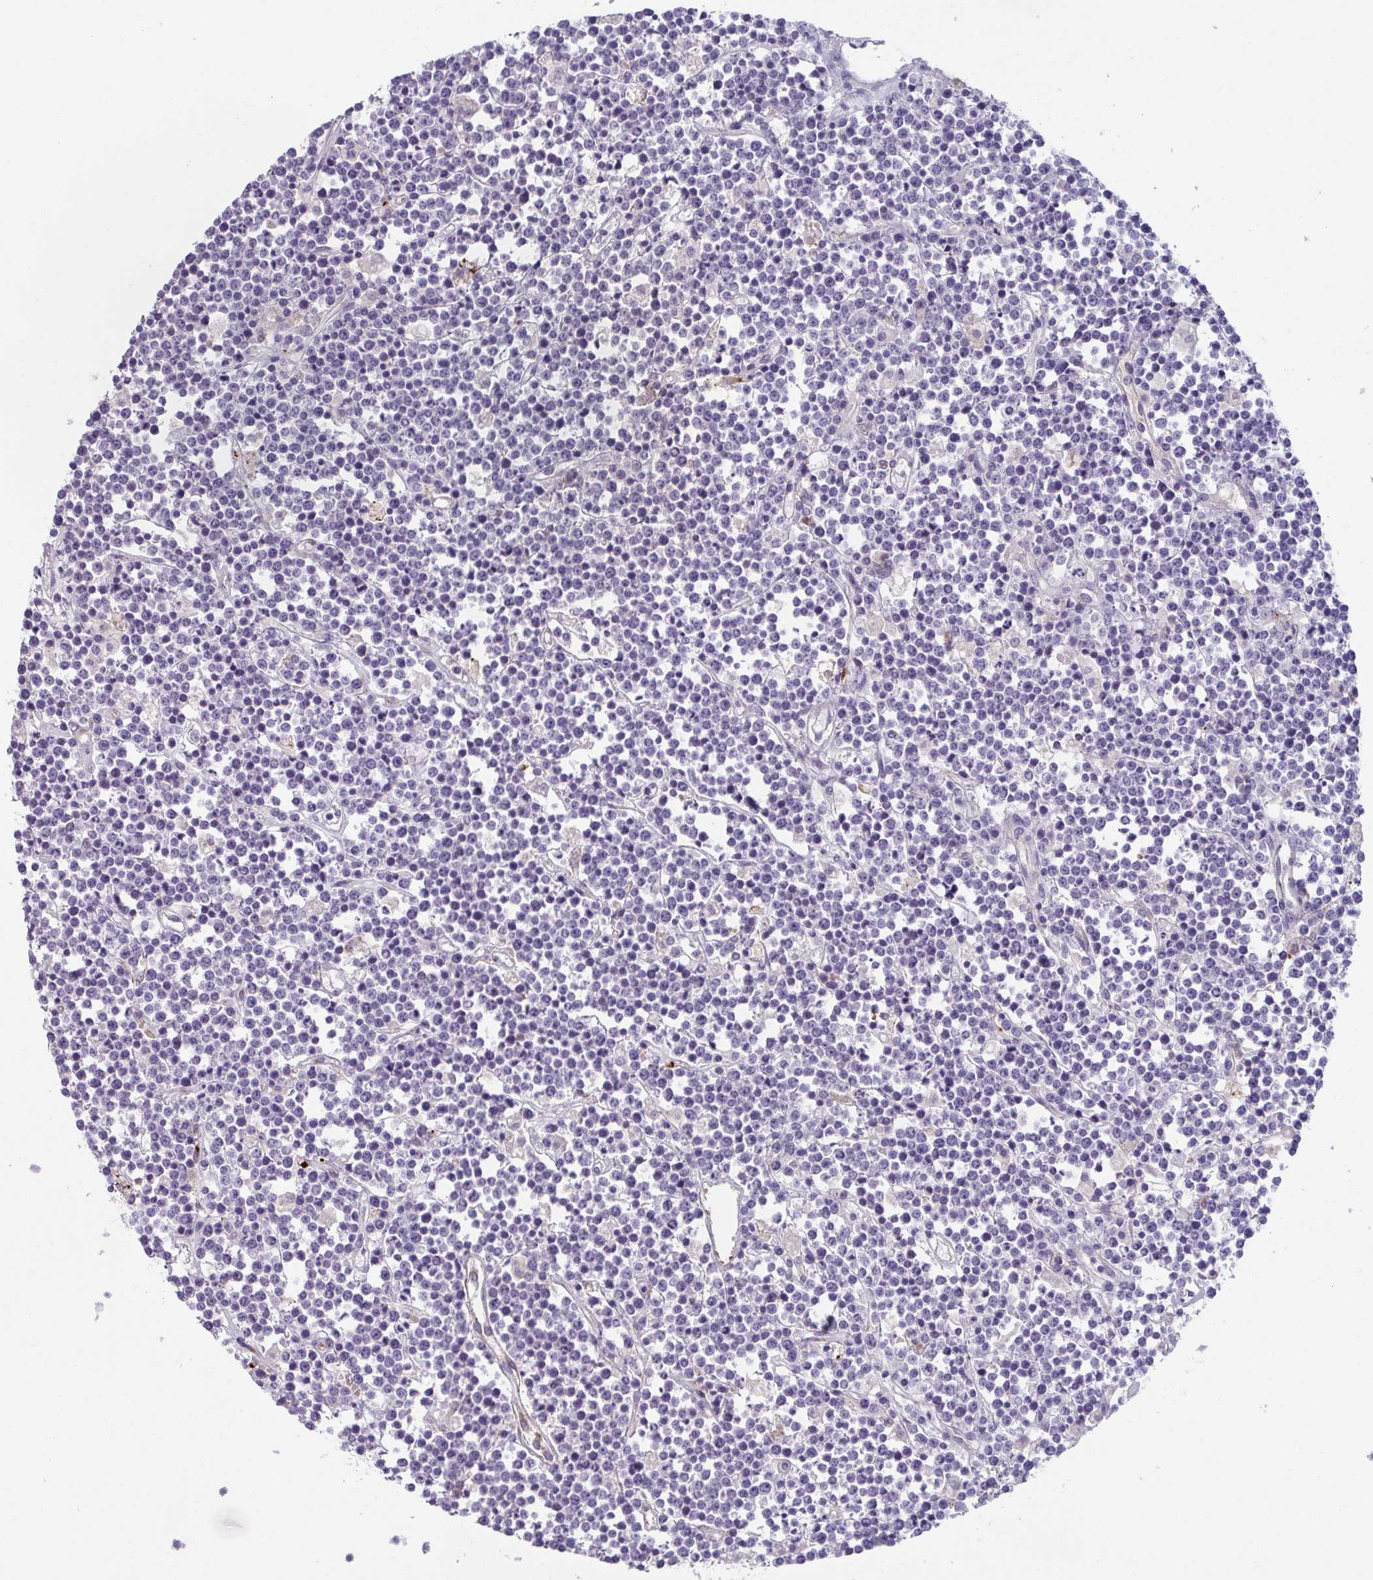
{"staining": {"intensity": "negative", "quantity": "none", "location": "none"}, "tissue": "lymphoma", "cell_type": "Tumor cells", "image_type": "cancer", "snomed": [{"axis": "morphology", "description": "Malignant lymphoma, non-Hodgkin's type, High grade"}, {"axis": "topography", "description": "Ovary"}], "caption": "Lymphoma was stained to show a protein in brown. There is no significant positivity in tumor cells. The staining is performed using DAB (3,3'-diaminobenzidine) brown chromogen with nuclei counter-stained in using hematoxylin.", "gene": "ADAM21", "patient": {"sex": "female", "age": 56}}